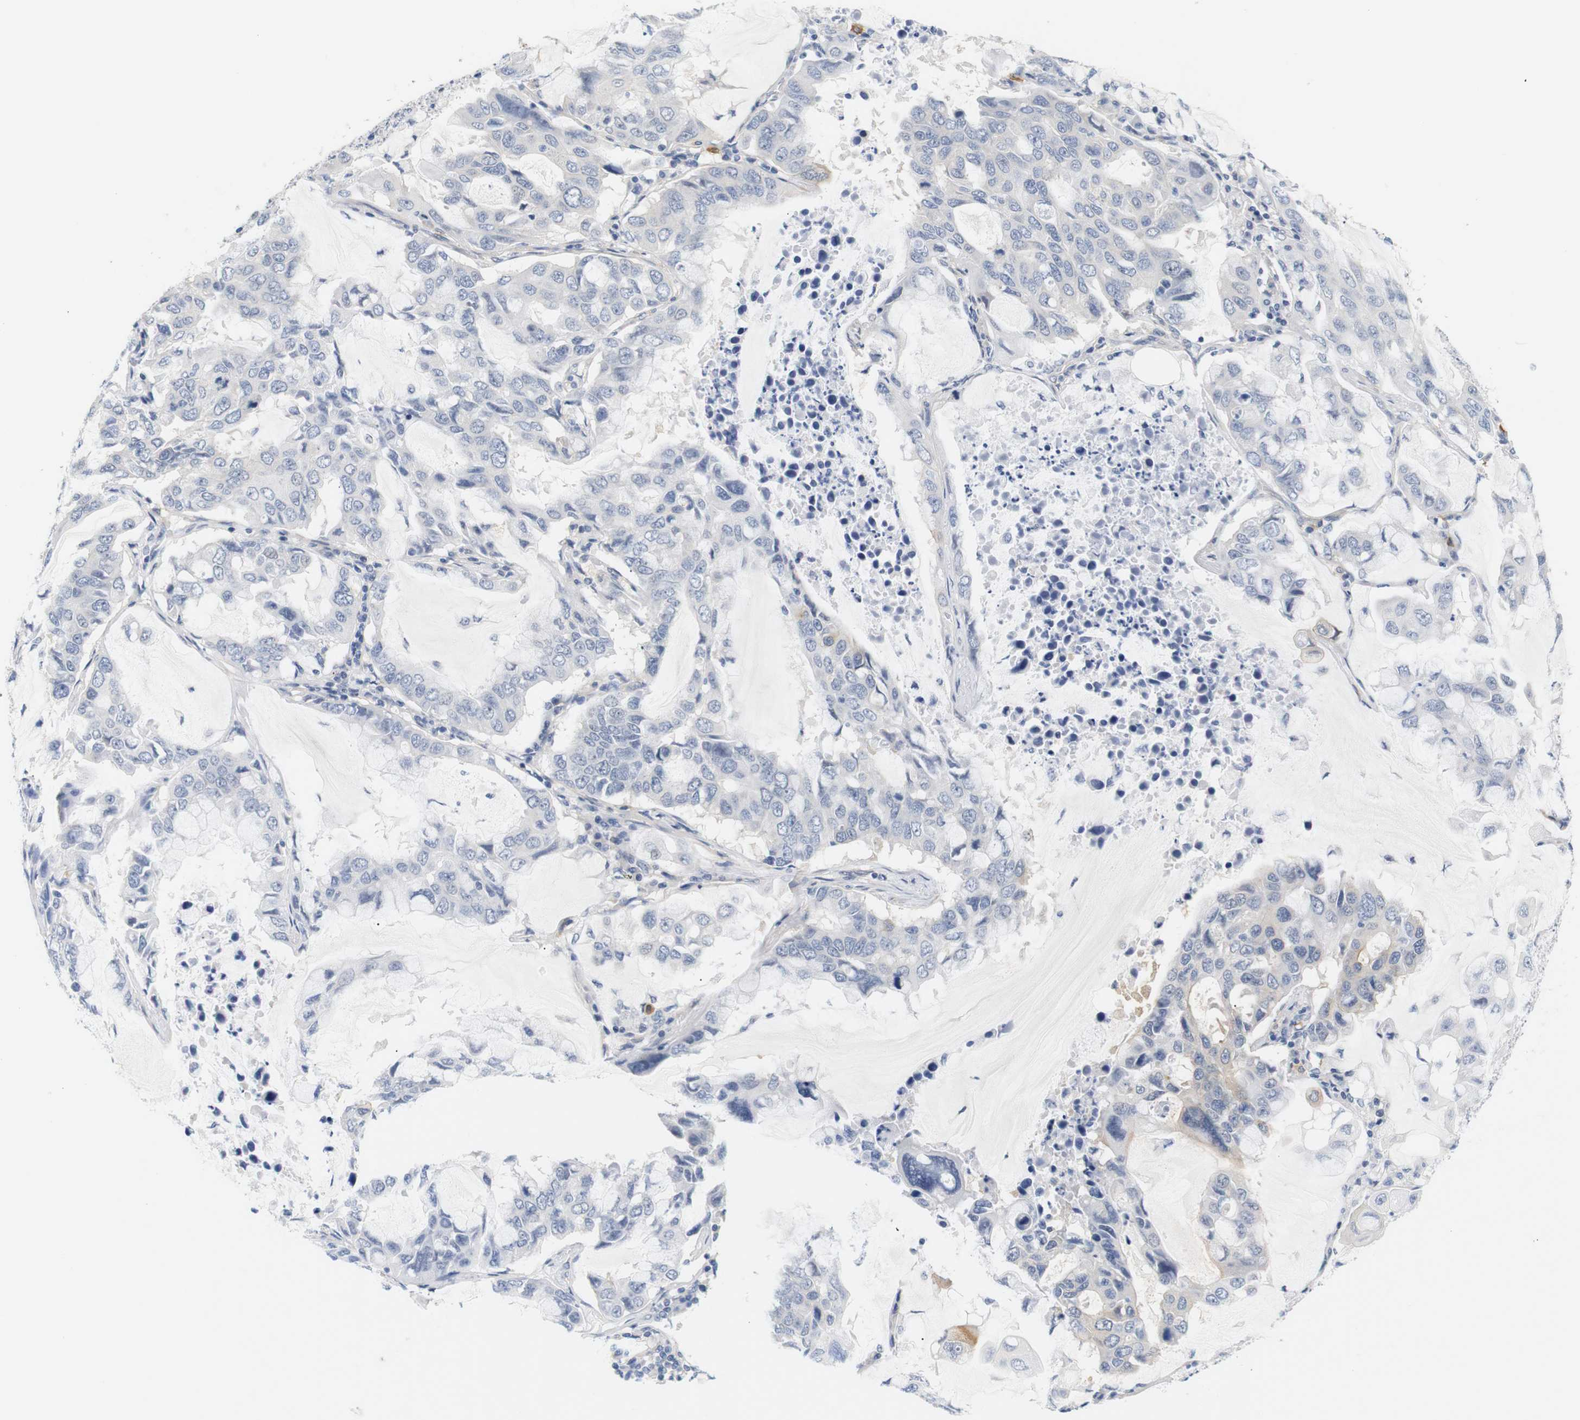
{"staining": {"intensity": "weak", "quantity": "<25%", "location": "cytoplasmic/membranous"}, "tissue": "lung cancer", "cell_type": "Tumor cells", "image_type": "cancer", "snomed": [{"axis": "morphology", "description": "Adenocarcinoma, NOS"}, {"axis": "topography", "description": "Lung"}], "caption": "DAB (3,3'-diaminobenzidine) immunohistochemical staining of human lung cancer (adenocarcinoma) shows no significant expression in tumor cells.", "gene": "STMN3", "patient": {"sex": "male", "age": 64}}